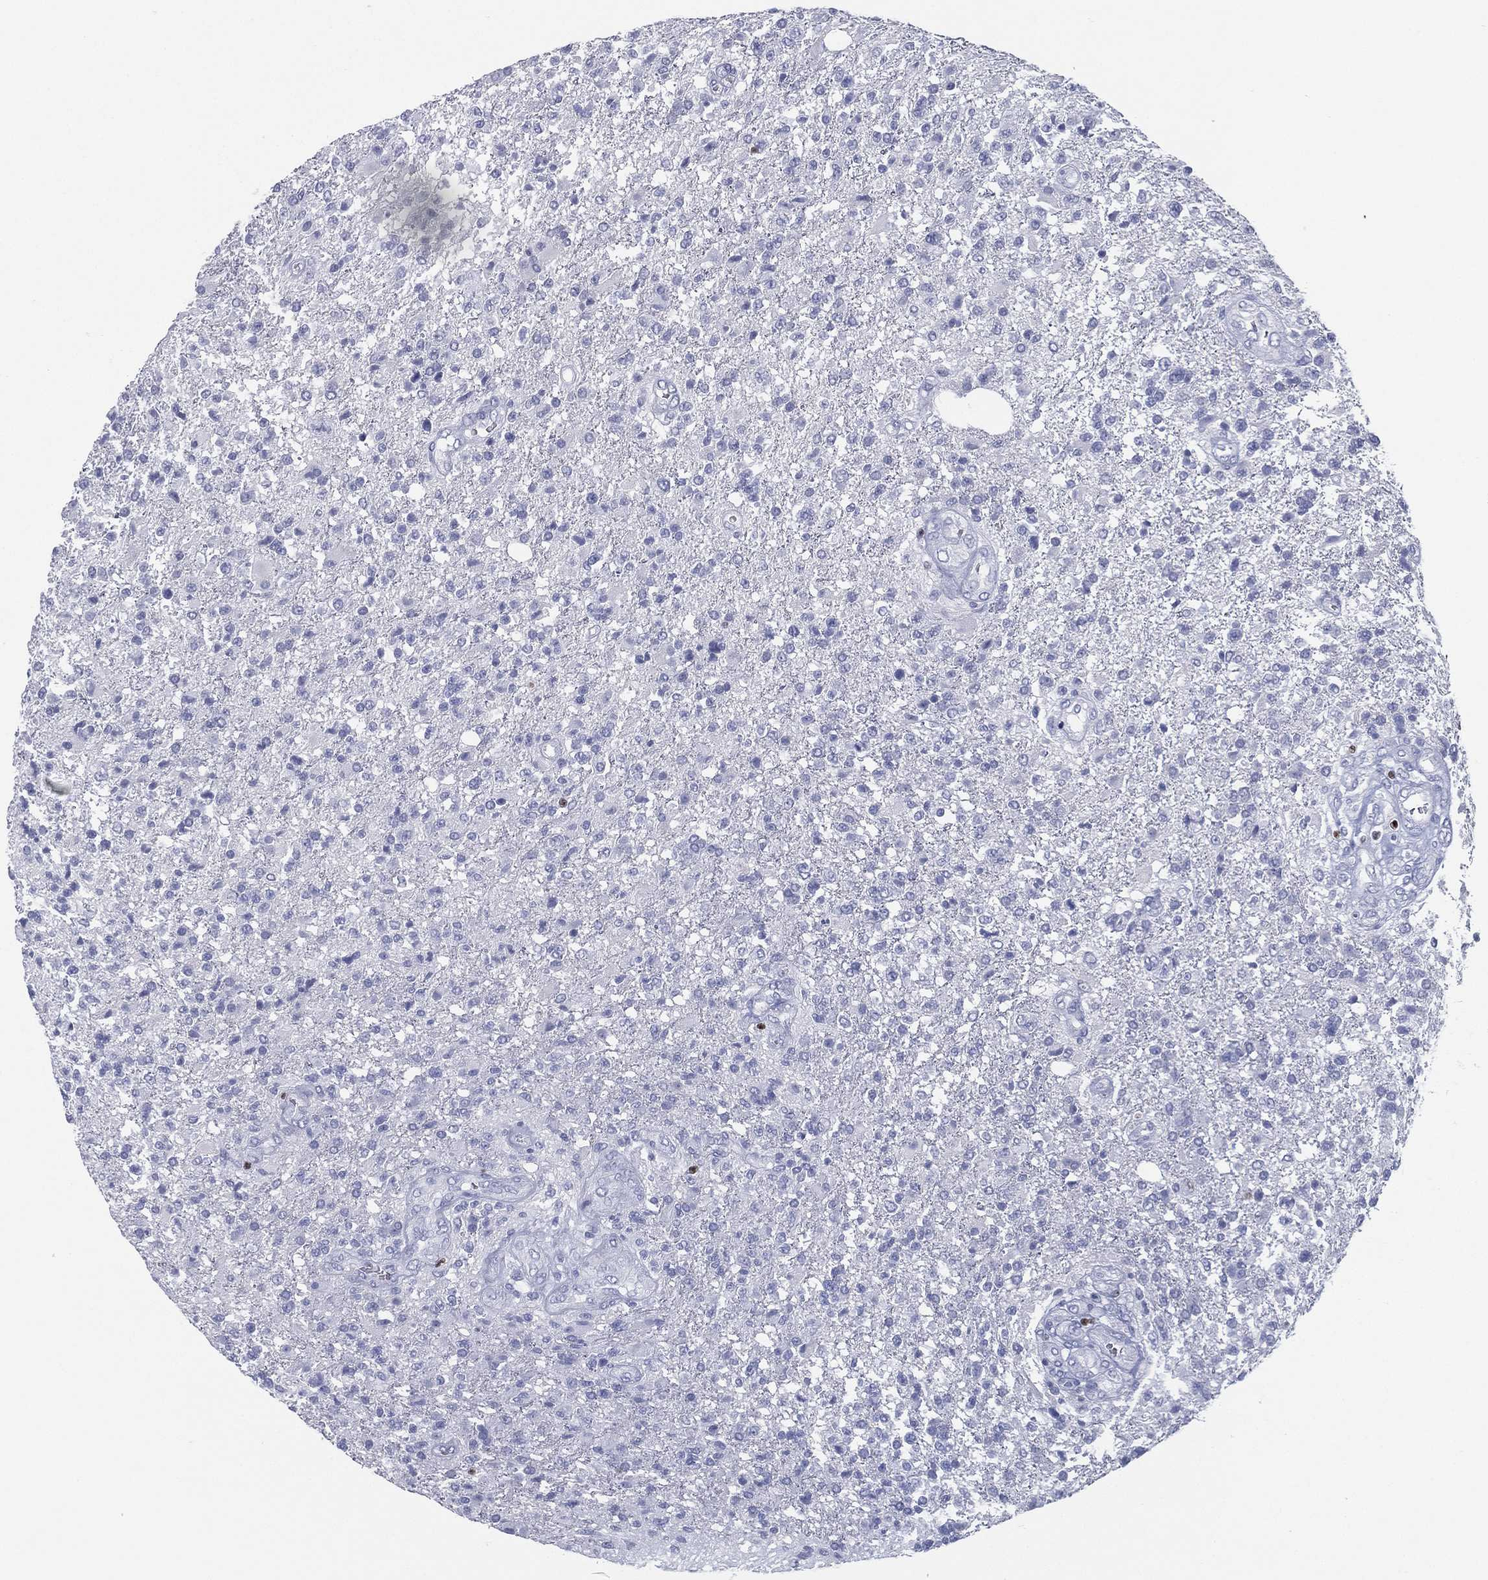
{"staining": {"intensity": "negative", "quantity": "none", "location": "none"}, "tissue": "glioma", "cell_type": "Tumor cells", "image_type": "cancer", "snomed": [{"axis": "morphology", "description": "Glioma, malignant, High grade"}, {"axis": "topography", "description": "Brain"}], "caption": "Immunohistochemistry (IHC) of human glioma reveals no expression in tumor cells.", "gene": "PYHIN1", "patient": {"sex": "male", "age": 56}}